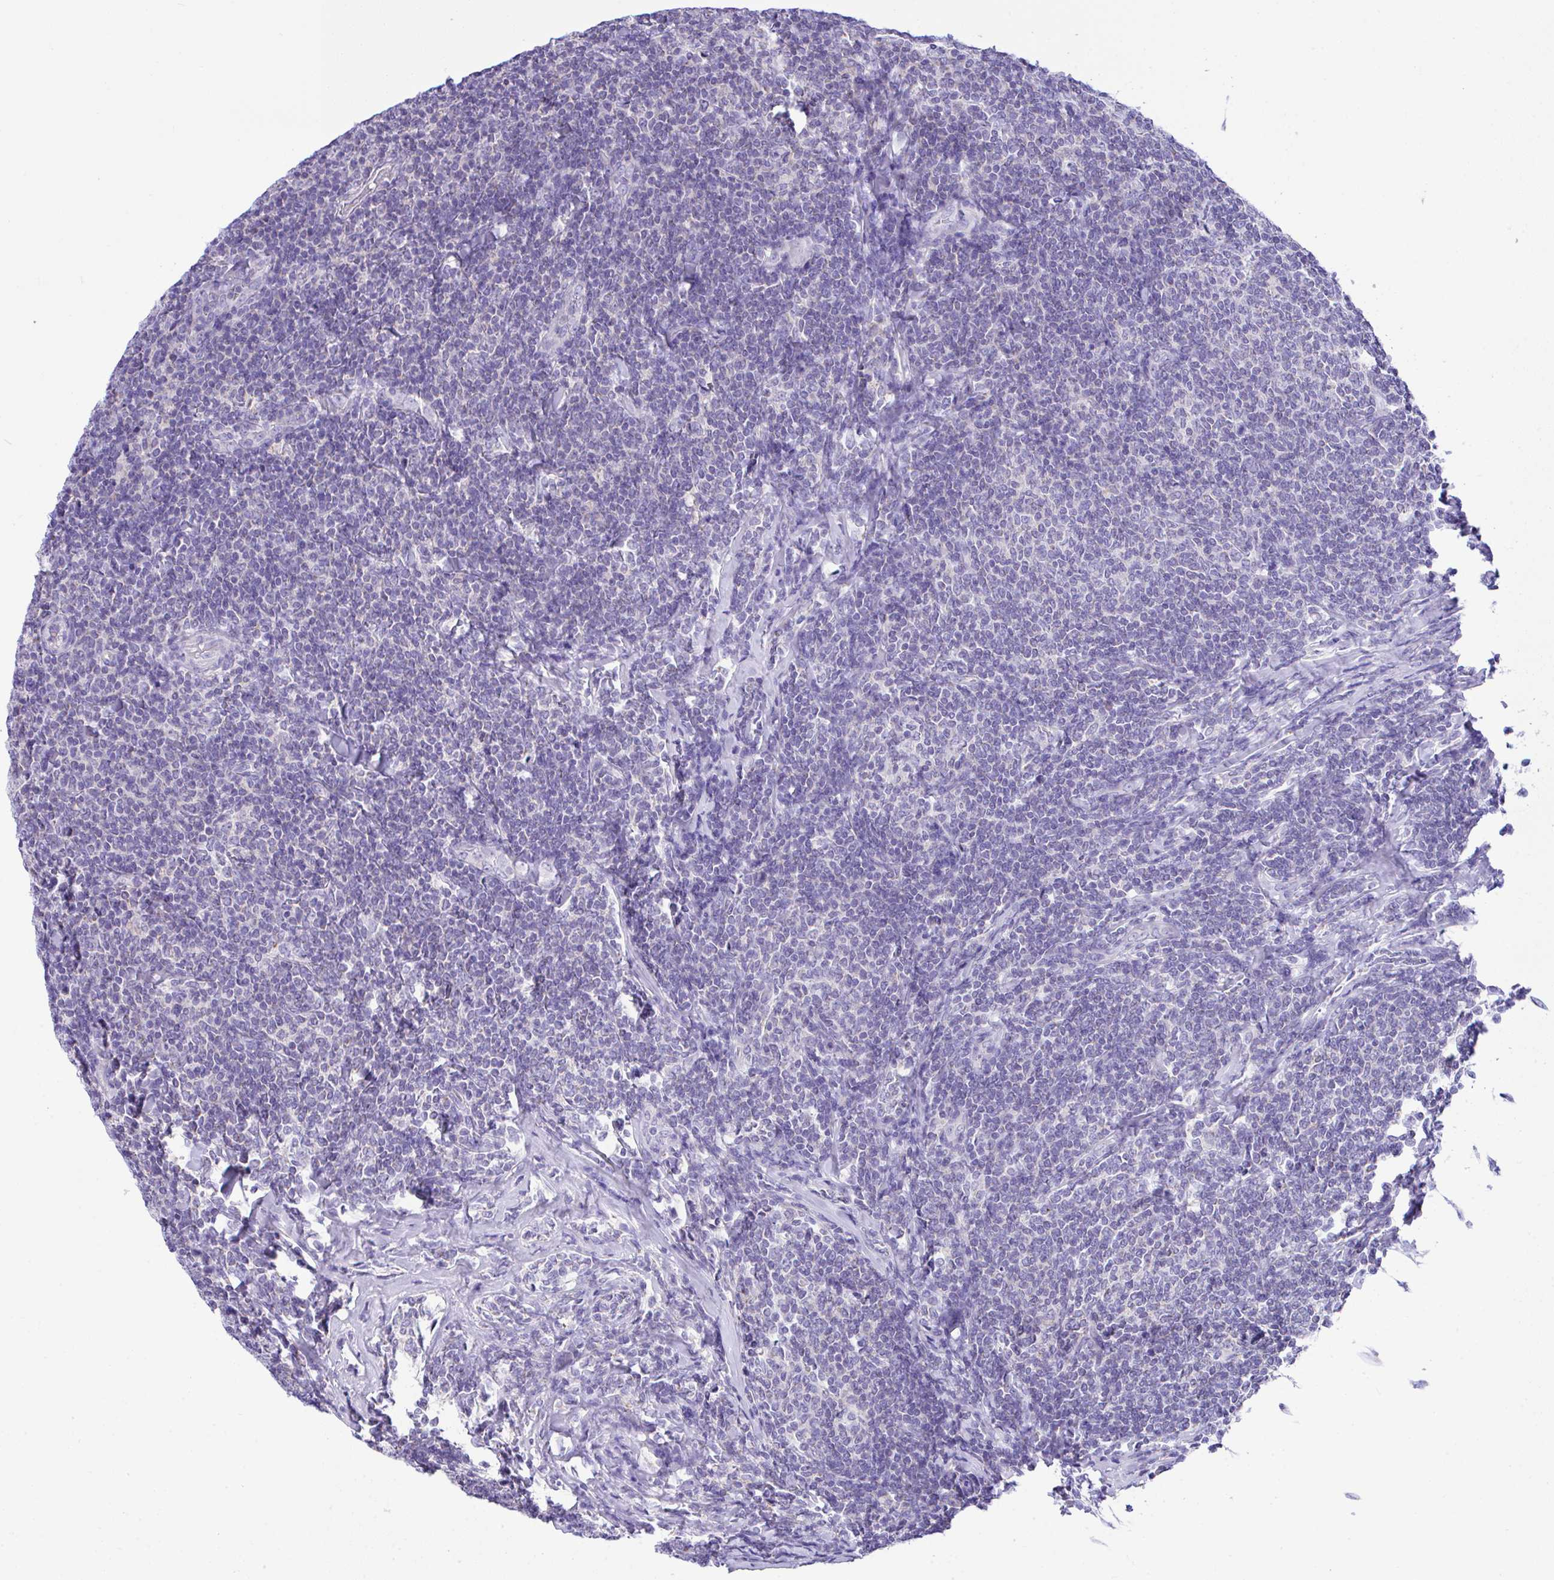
{"staining": {"intensity": "negative", "quantity": "none", "location": "none"}, "tissue": "lymphoma", "cell_type": "Tumor cells", "image_type": "cancer", "snomed": [{"axis": "morphology", "description": "Malignant lymphoma, non-Hodgkin's type, Low grade"}, {"axis": "topography", "description": "Lymph node"}], "caption": "Photomicrograph shows no significant protein positivity in tumor cells of lymphoma.", "gene": "NLRP8", "patient": {"sex": "male", "age": 52}}